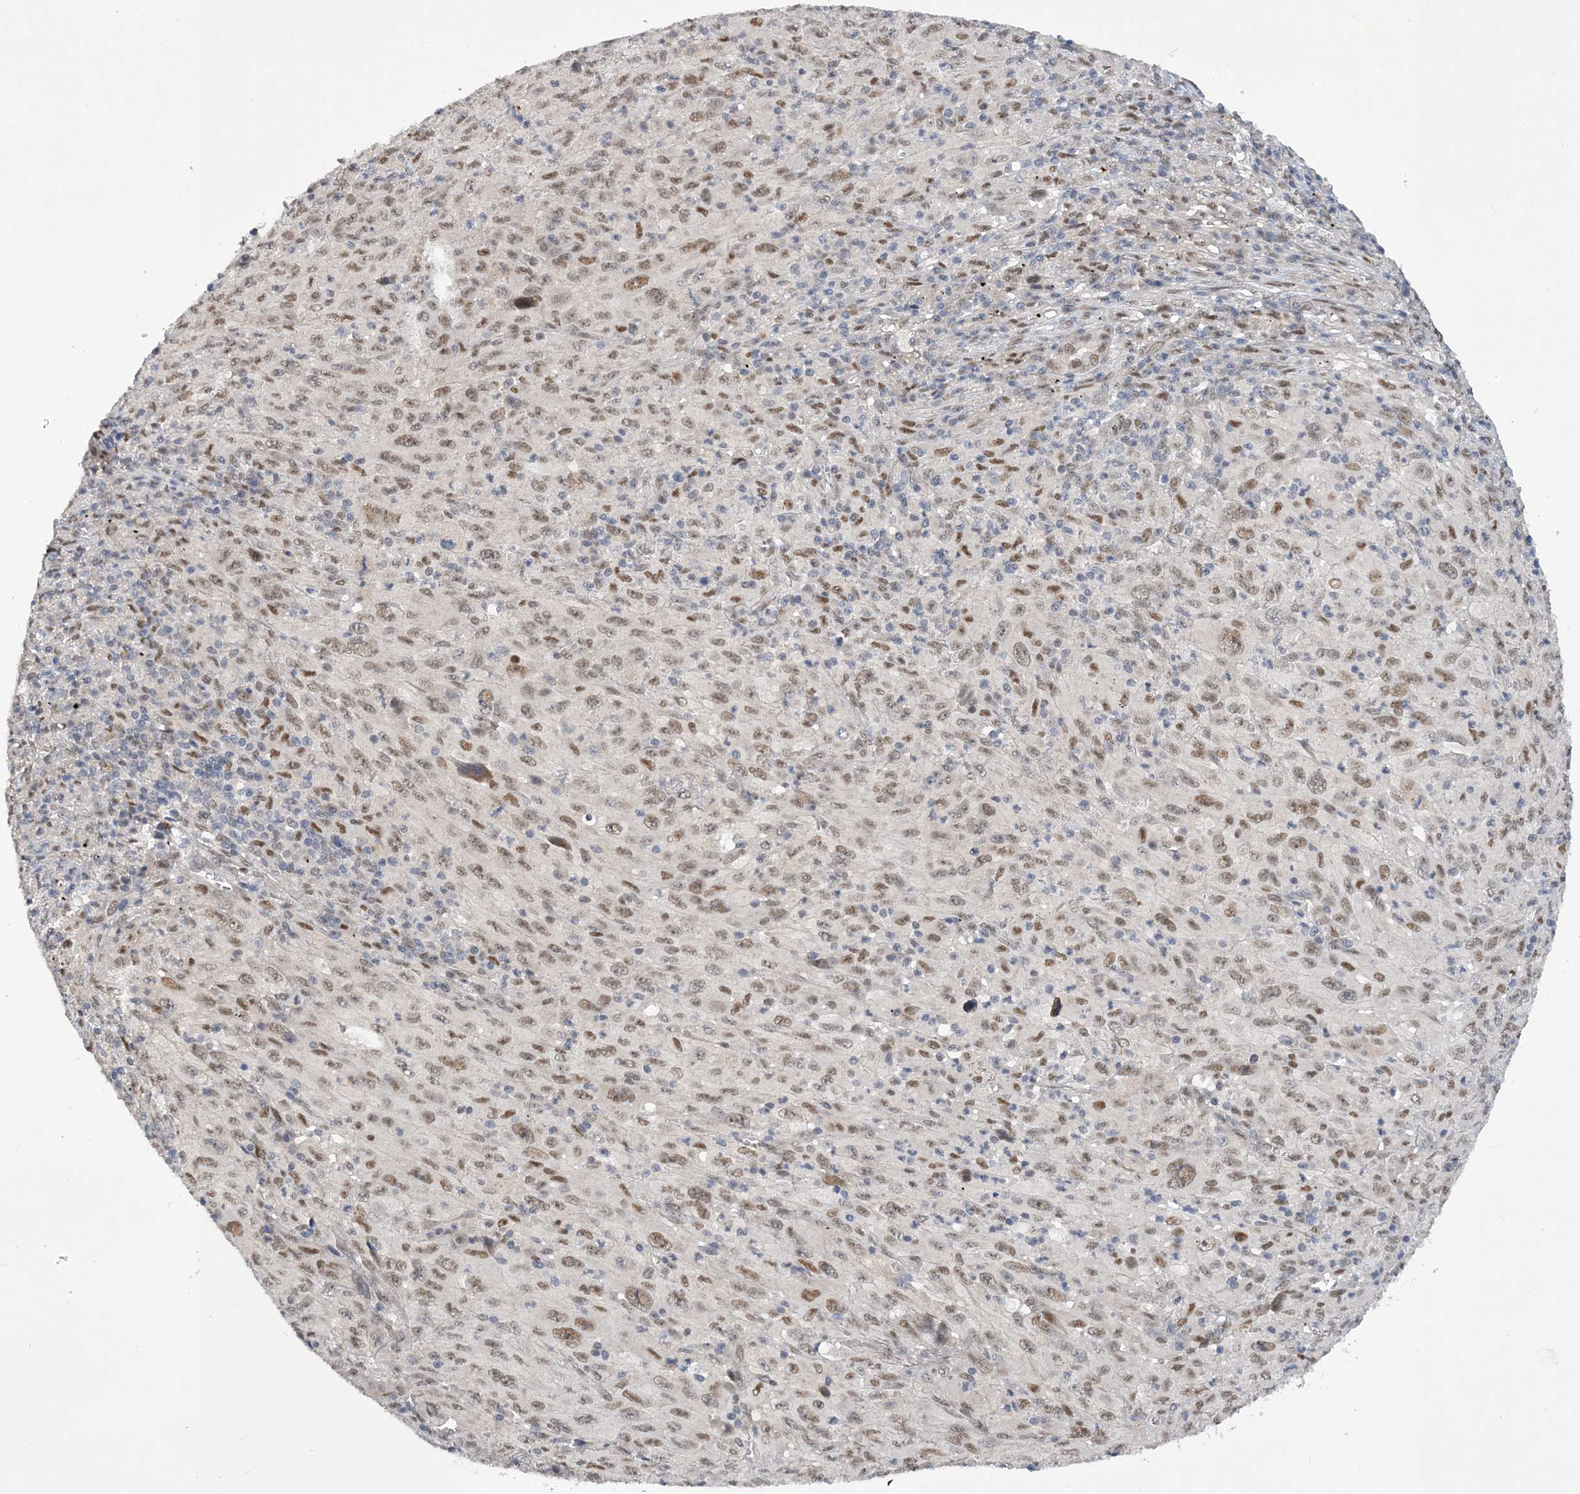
{"staining": {"intensity": "moderate", "quantity": ">75%", "location": "nuclear"}, "tissue": "melanoma", "cell_type": "Tumor cells", "image_type": "cancer", "snomed": [{"axis": "morphology", "description": "Malignant melanoma, Metastatic site"}, {"axis": "topography", "description": "Skin"}], "caption": "A brown stain shows moderate nuclear staining of a protein in human malignant melanoma (metastatic site) tumor cells.", "gene": "FAM217A", "patient": {"sex": "female", "age": 56}}